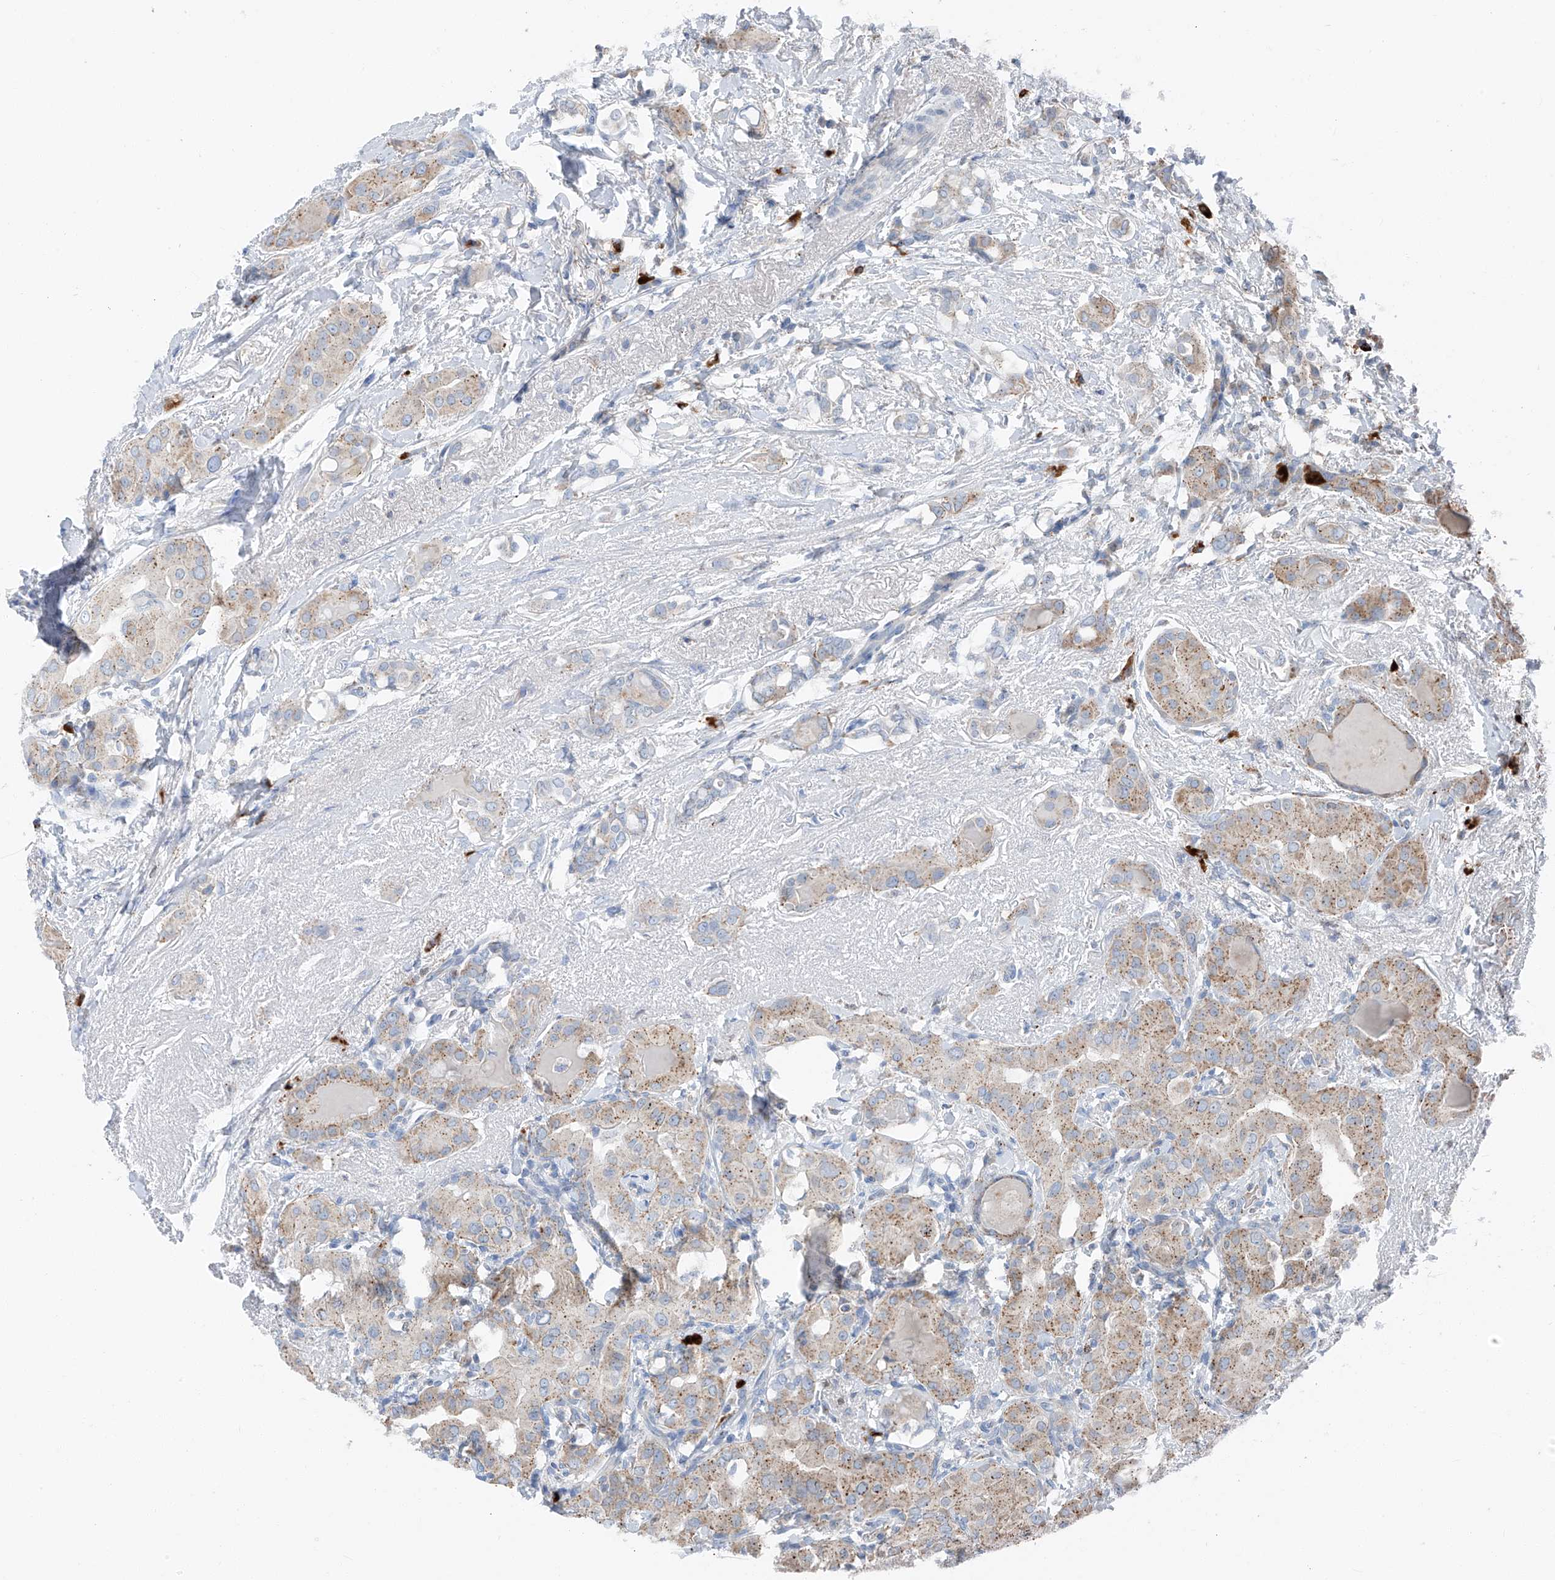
{"staining": {"intensity": "weak", "quantity": ">75%", "location": "cytoplasmic/membranous"}, "tissue": "thyroid cancer", "cell_type": "Tumor cells", "image_type": "cancer", "snomed": [{"axis": "morphology", "description": "Papillary adenocarcinoma, NOS"}, {"axis": "topography", "description": "Thyroid gland"}], "caption": "Weak cytoplasmic/membranous staining is identified in about >75% of tumor cells in papillary adenocarcinoma (thyroid).", "gene": "CHMP2B", "patient": {"sex": "male", "age": 33}}